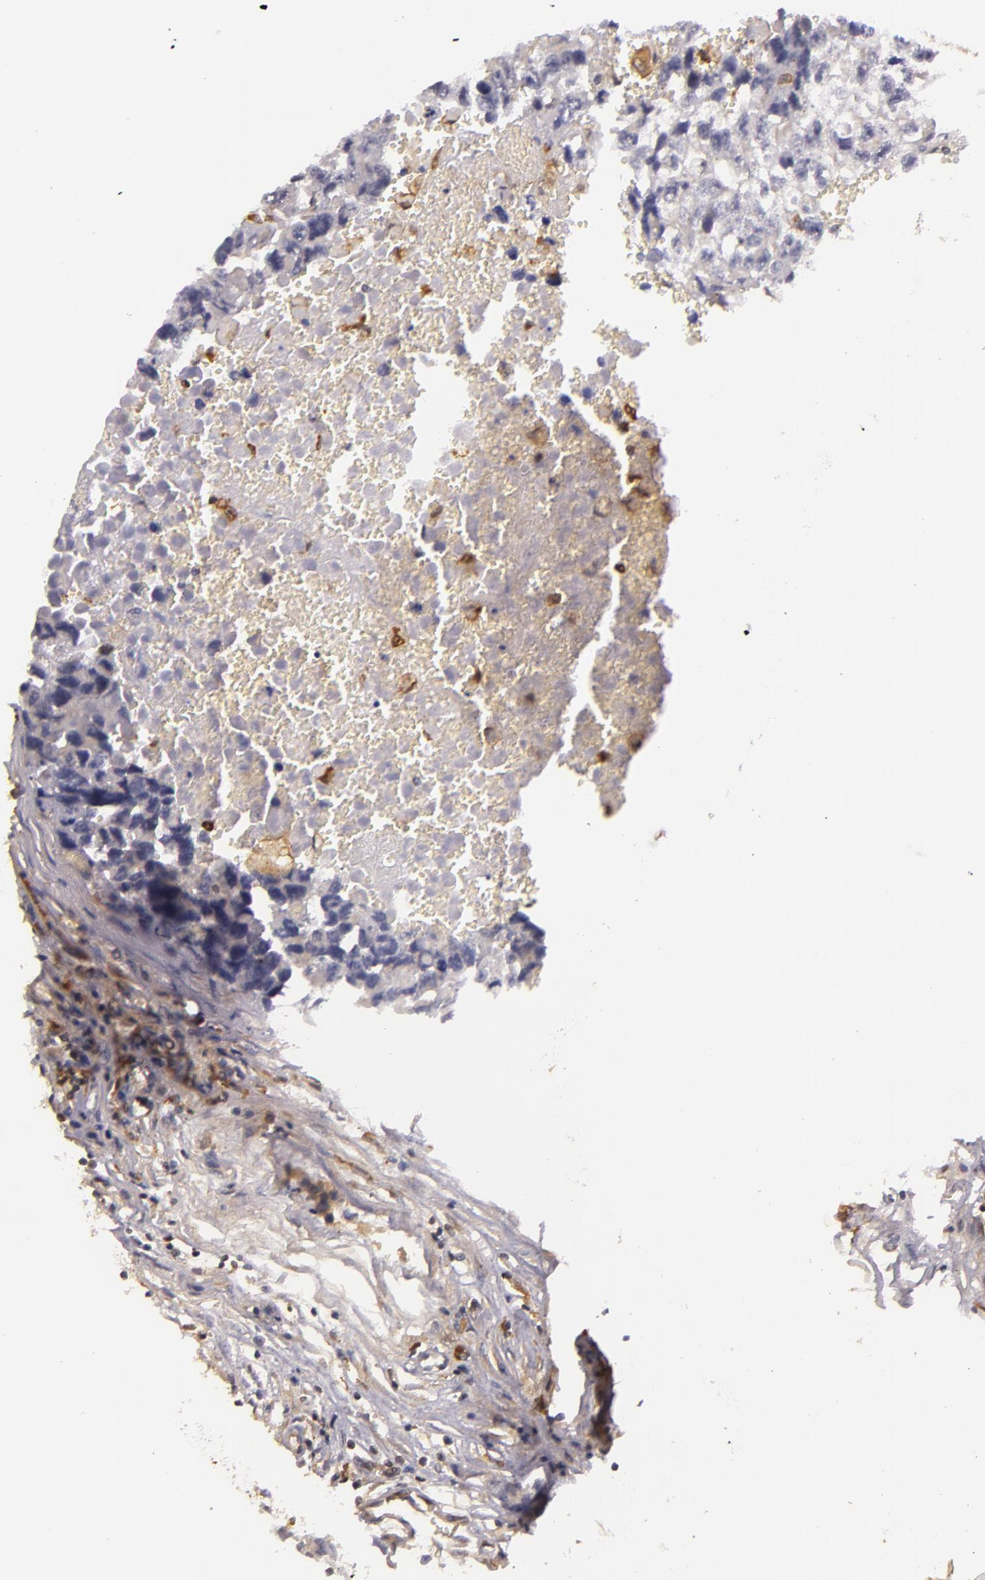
{"staining": {"intensity": "weak", "quantity": "<25%", "location": "cytoplasmic/membranous"}, "tissue": "testis cancer", "cell_type": "Tumor cells", "image_type": "cancer", "snomed": [{"axis": "morphology", "description": "Carcinoma, Embryonal, NOS"}, {"axis": "topography", "description": "Testis"}], "caption": "Immunohistochemical staining of embryonal carcinoma (testis) exhibits no significant expression in tumor cells.", "gene": "TOM1", "patient": {"sex": "male", "age": 31}}